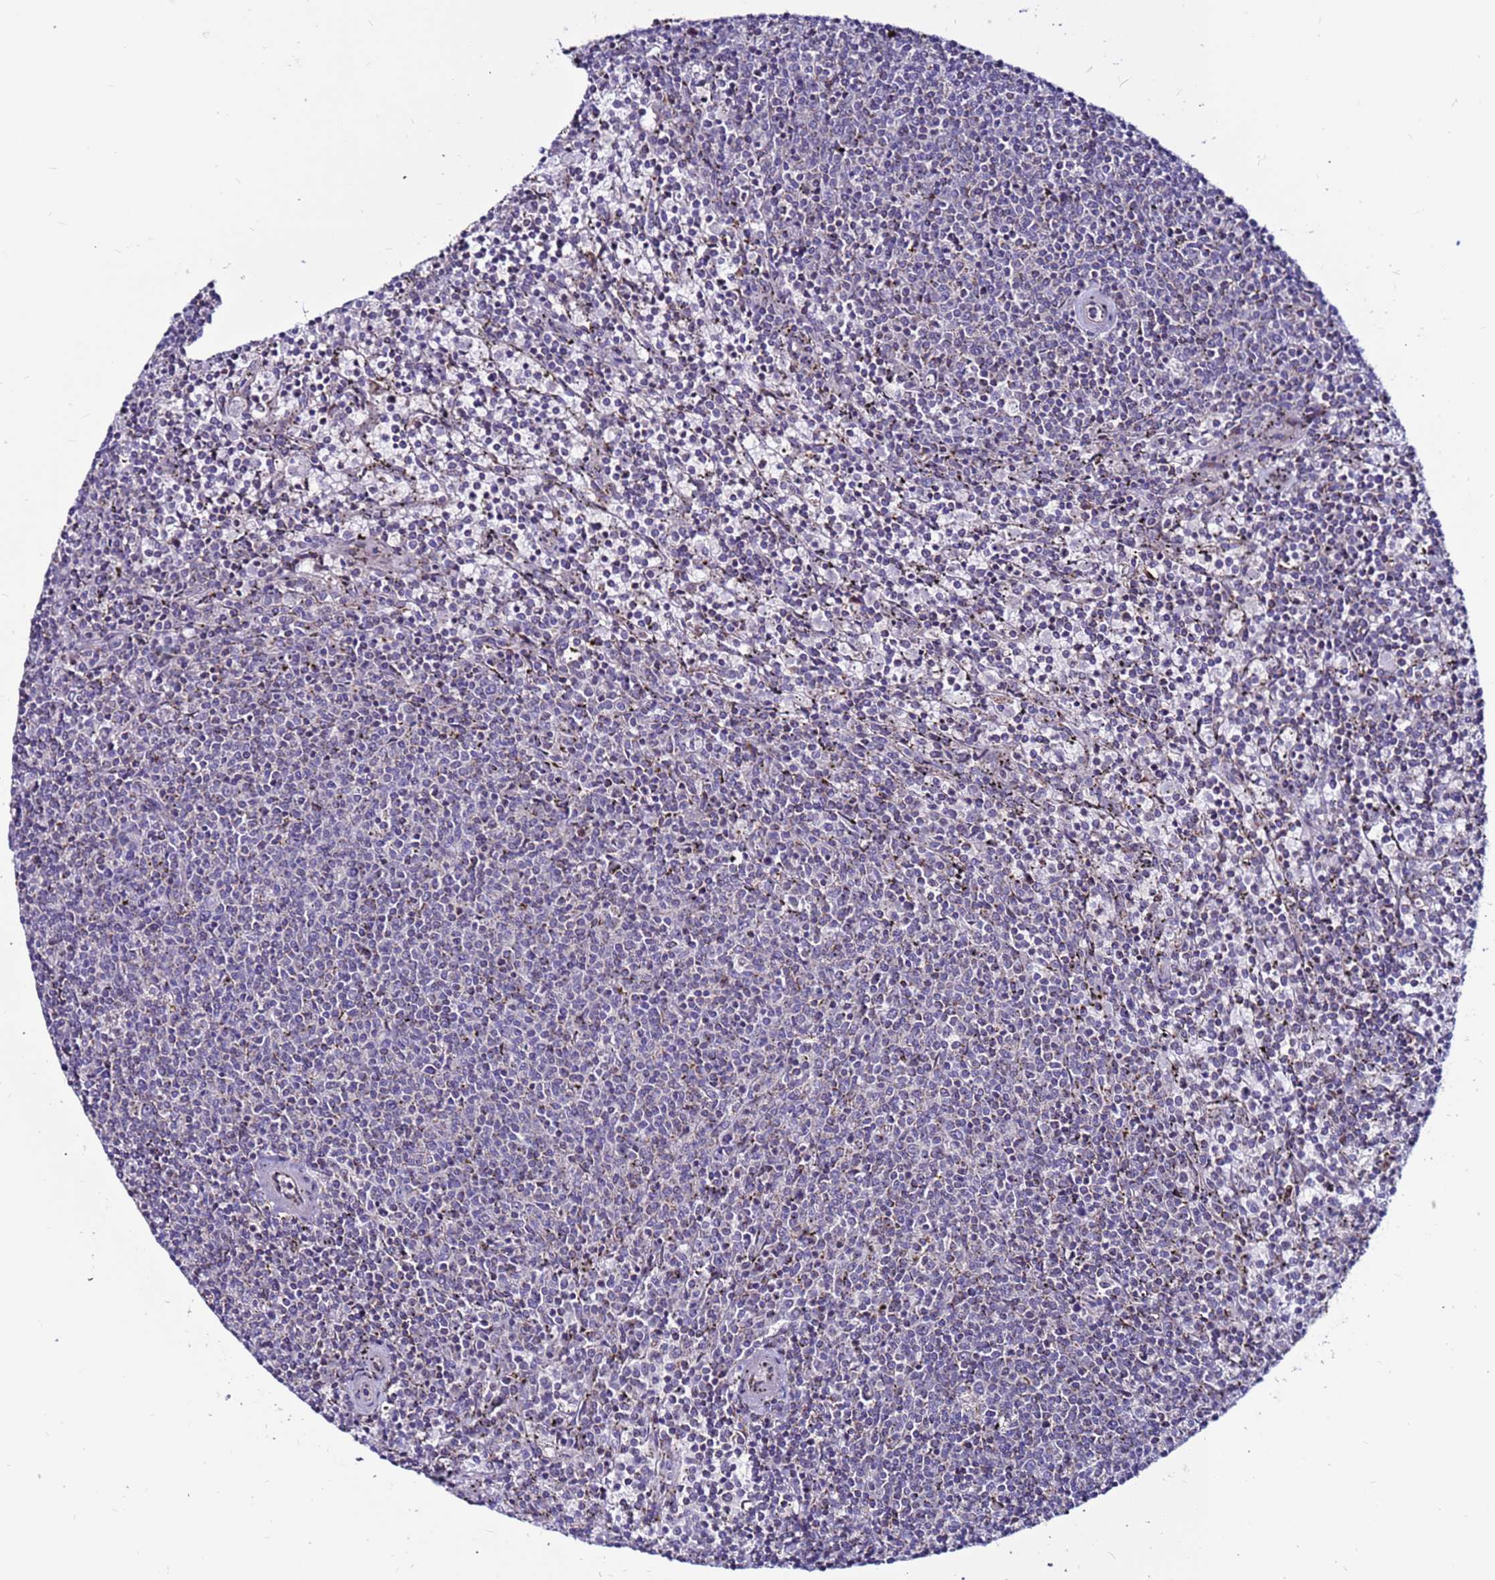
{"staining": {"intensity": "negative", "quantity": "none", "location": "none"}, "tissue": "lymphoma", "cell_type": "Tumor cells", "image_type": "cancer", "snomed": [{"axis": "morphology", "description": "Malignant lymphoma, non-Hodgkin's type, Low grade"}, {"axis": "topography", "description": "Spleen"}], "caption": "Photomicrograph shows no protein staining in tumor cells of lymphoma tissue.", "gene": "CCDC71", "patient": {"sex": "female", "age": 50}}